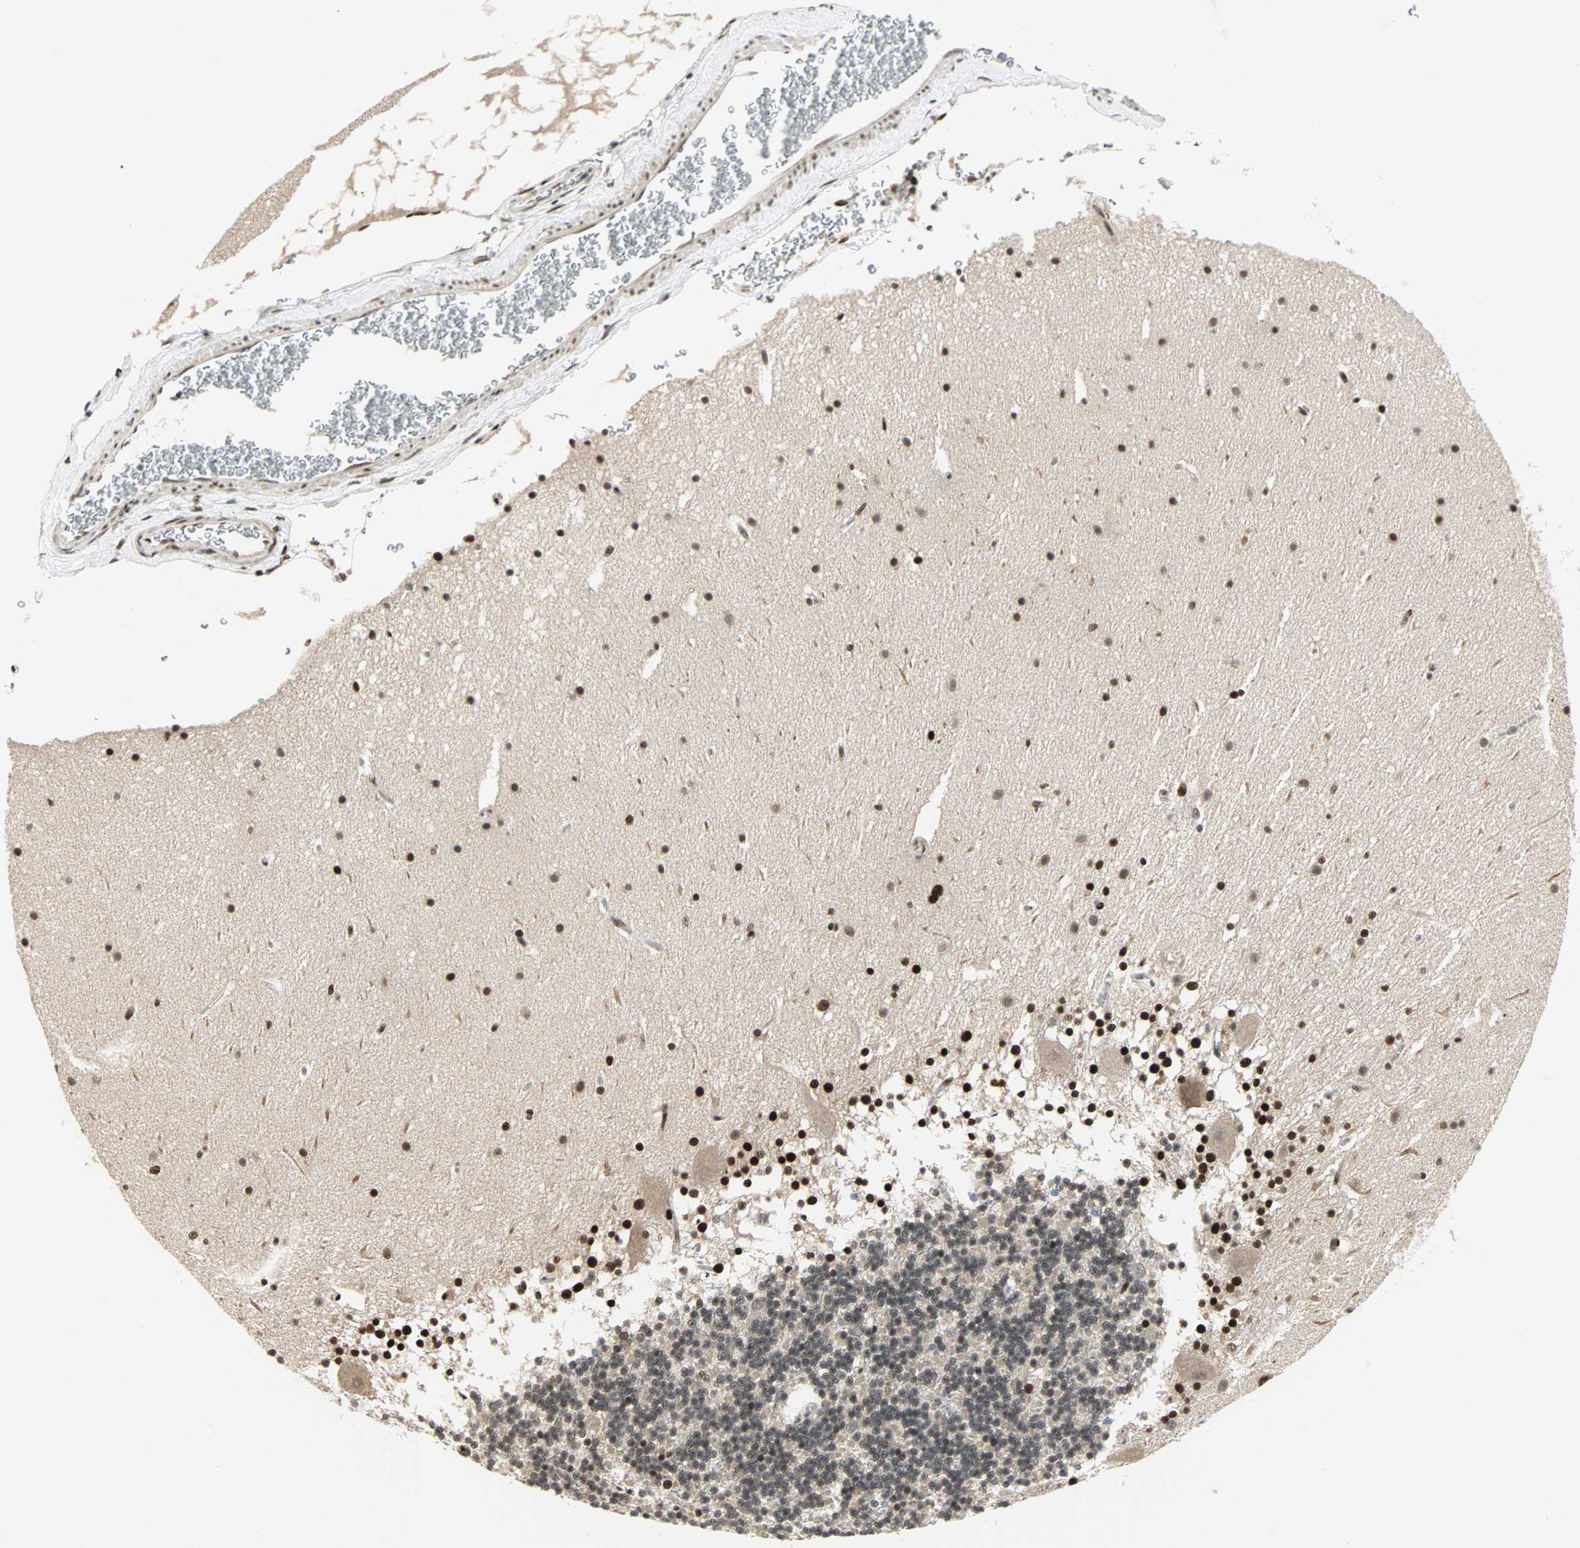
{"staining": {"intensity": "moderate", "quantity": "<25%", "location": "nuclear"}, "tissue": "cerebellum", "cell_type": "Cells in granular layer", "image_type": "normal", "snomed": [{"axis": "morphology", "description": "Normal tissue, NOS"}, {"axis": "topography", "description": "Cerebellum"}], "caption": "The image demonstrates immunohistochemical staining of benign cerebellum. There is moderate nuclear positivity is appreciated in about <25% of cells in granular layer.", "gene": "BLM", "patient": {"sex": "female", "age": 19}}